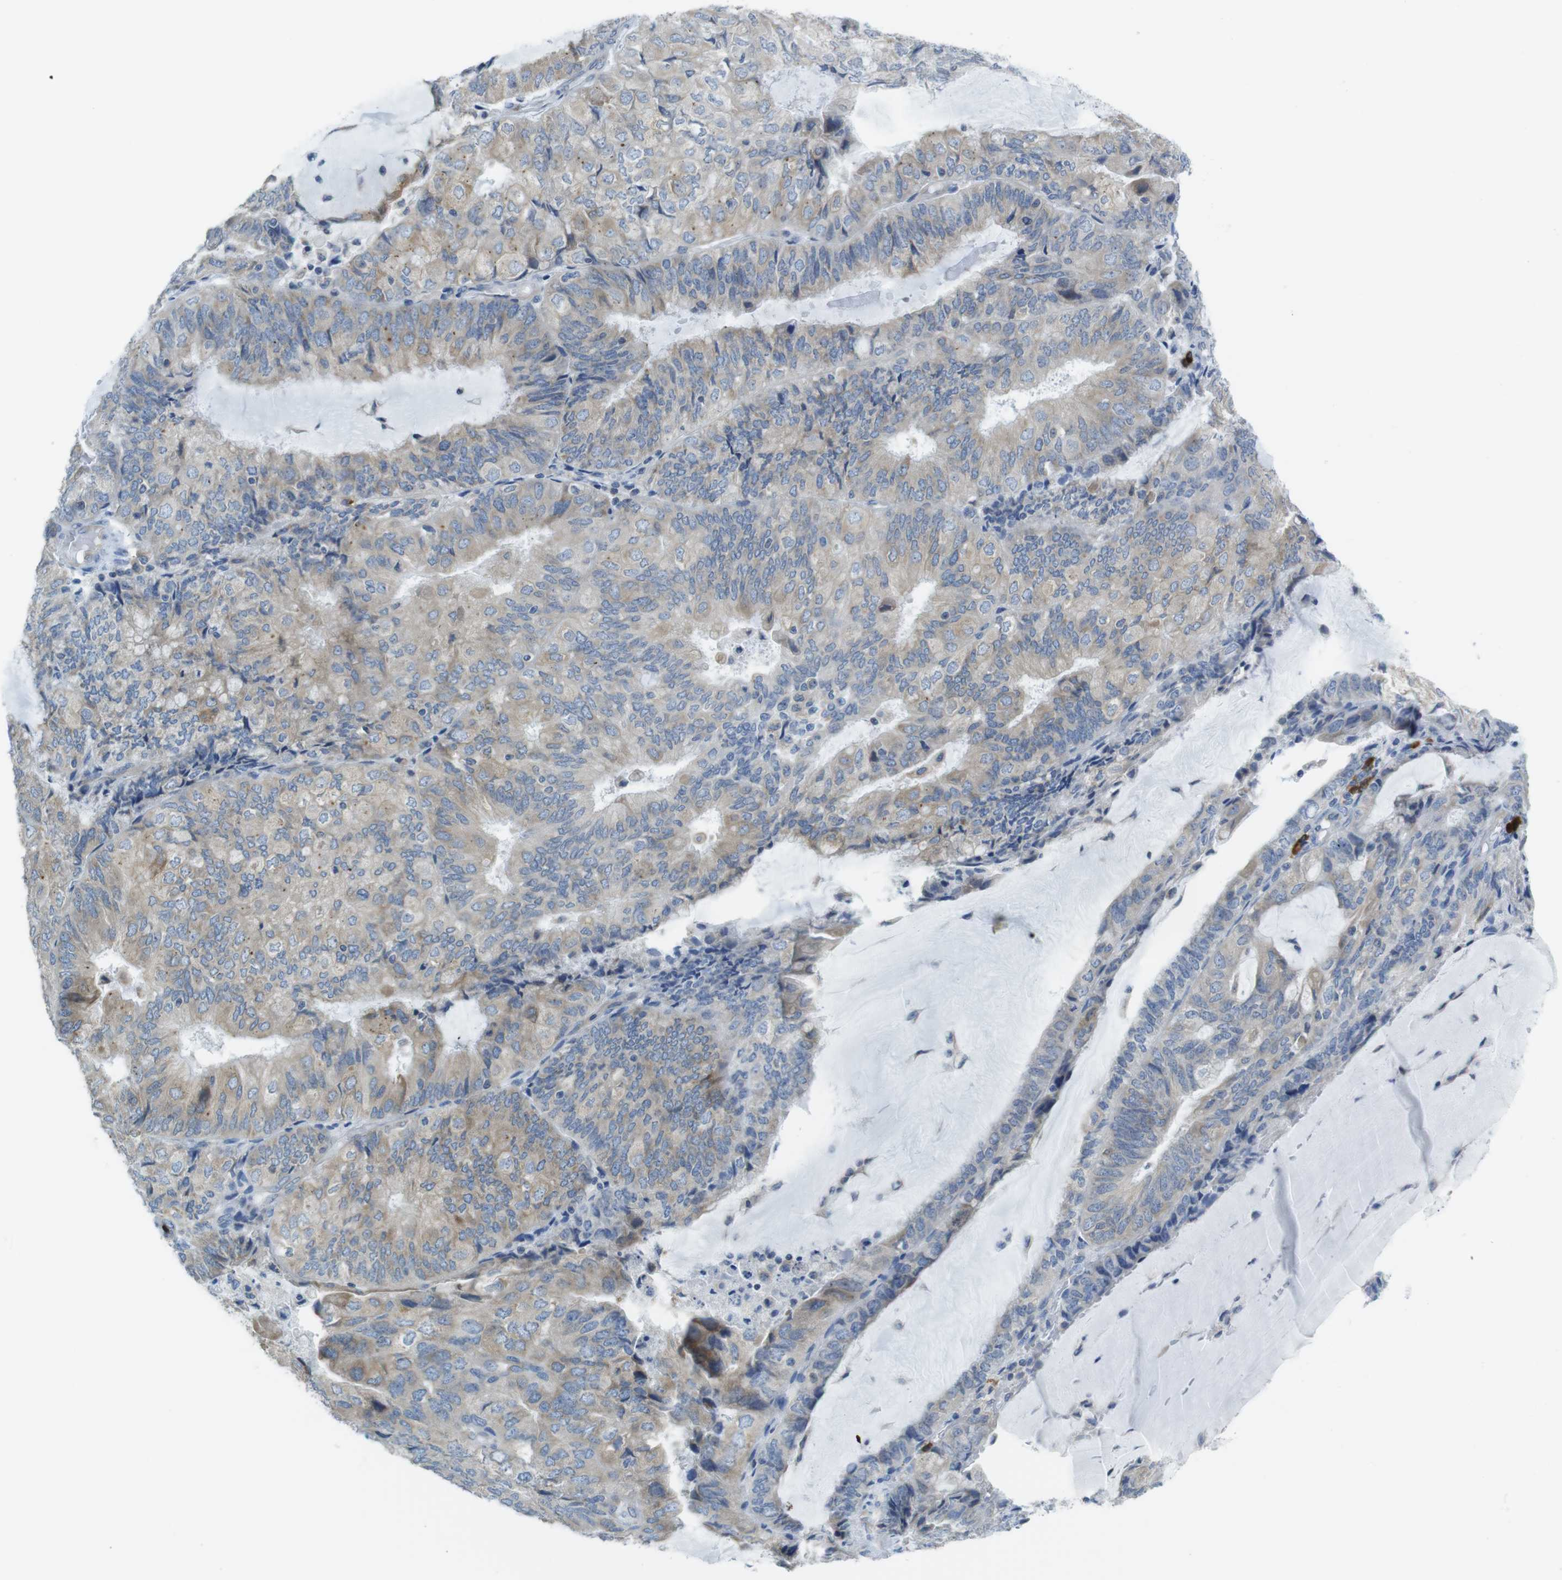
{"staining": {"intensity": "weak", "quantity": ">75%", "location": "cytoplasmic/membranous"}, "tissue": "endometrial cancer", "cell_type": "Tumor cells", "image_type": "cancer", "snomed": [{"axis": "morphology", "description": "Adenocarcinoma, NOS"}, {"axis": "topography", "description": "Endometrium"}], "caption": "Human endometrial adenocarcinoma stained with a brown dye exhibits weak cytoplasmic/membranous positive staining in approximately >75% of tumor cells.", "gene": "CLPTM1L", "patient": {"sex": "female", "age": 81}}